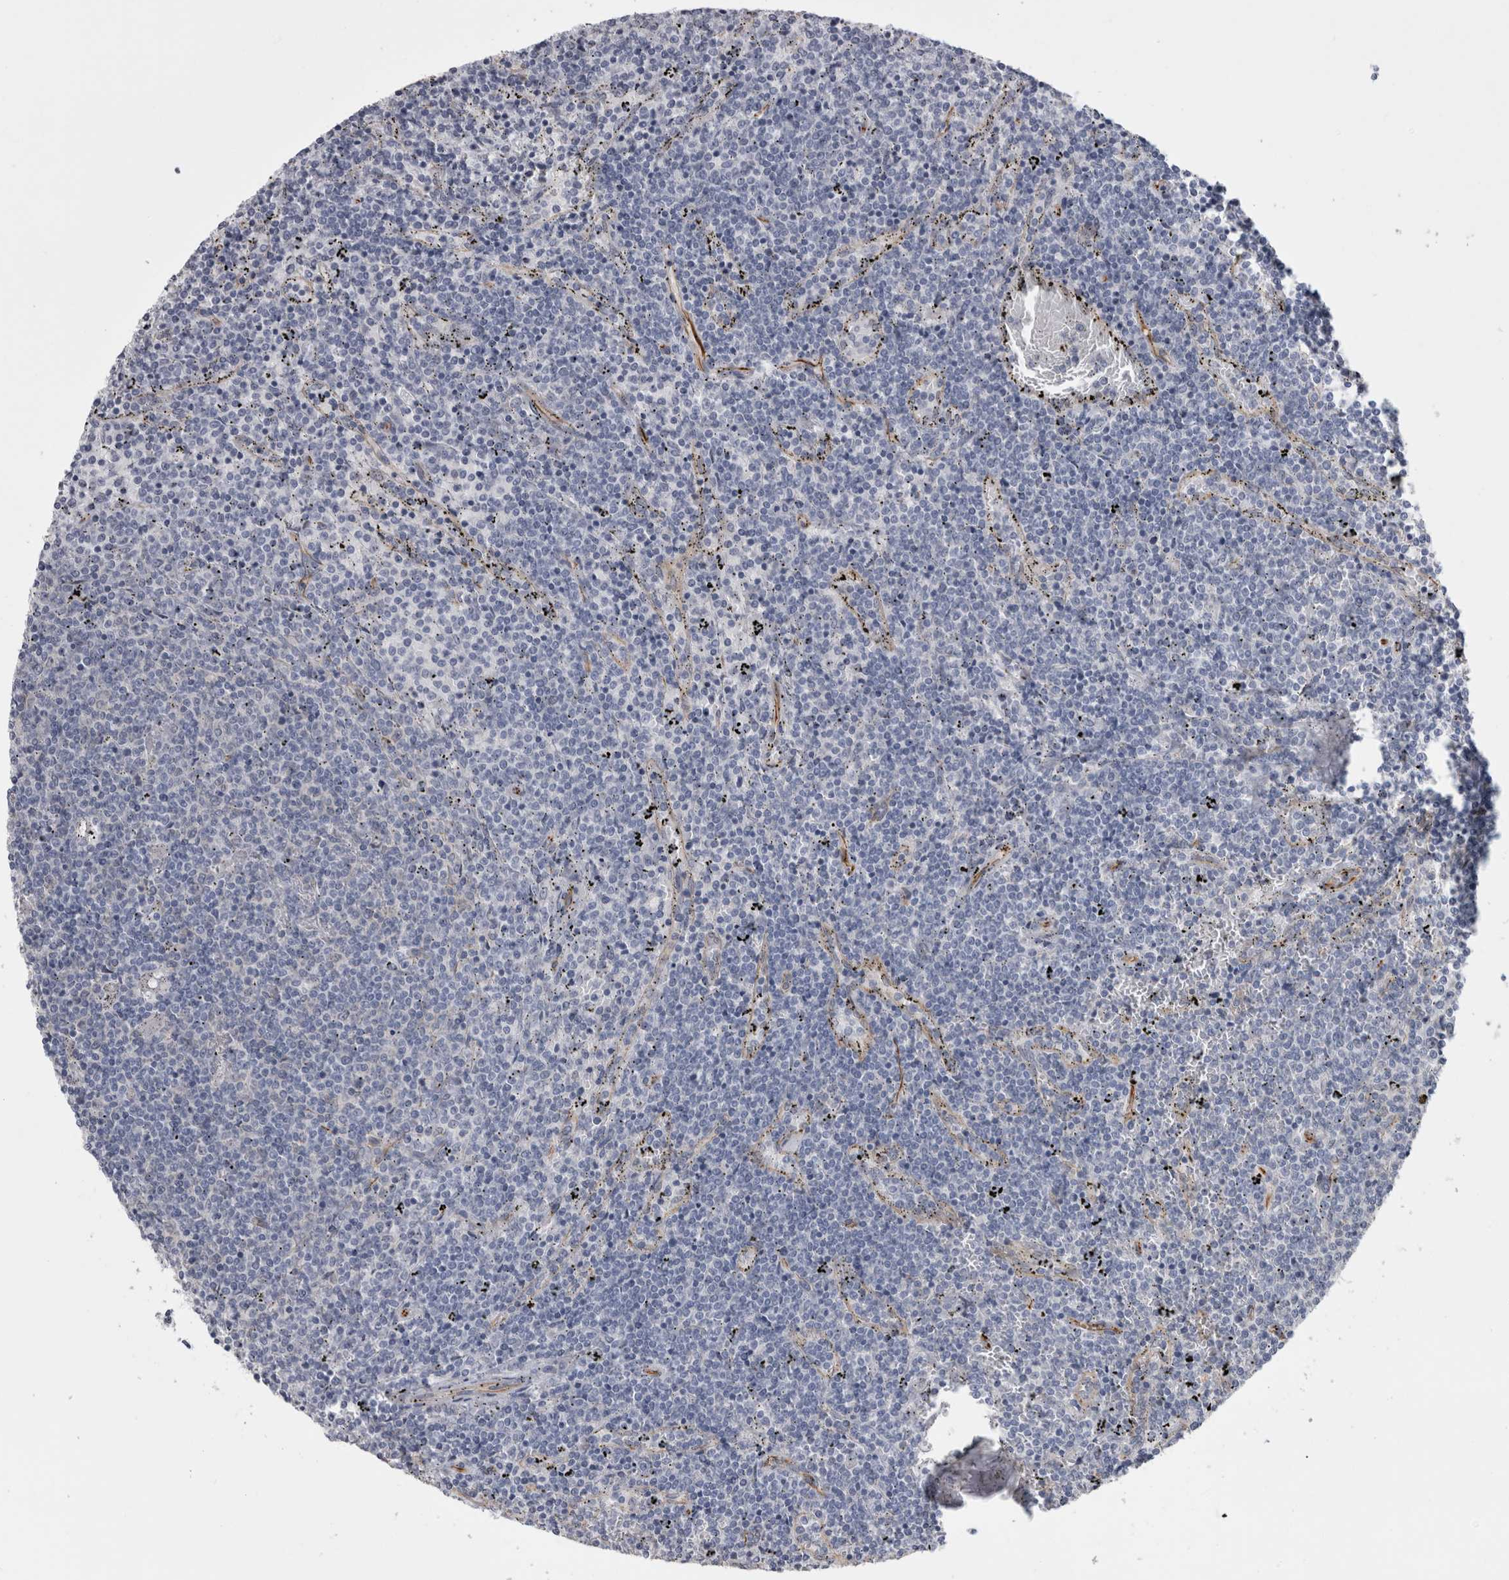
{"staining": {"intensity": "negative", "quantity": "none", "location": "none"}, "tissue": "lymphoma", "cell_type": "Tumor cells", "image_type": "cancer", "snomed": [{"axis": "morphology", "description": "Malignant lymphoma, non-Hodgkin's type, Low grade"}, {"axis": "topography", "description": "Spleen"}], "caption": "A photomicrograph of human low-grade malignant lymphoma, non-Hodgkin's type is negative for staining in tumor cells. (Brightfield microscopy of DAB (3,3'-diaminobenzidine) immunohistochemistry at high magnification).", "gene": "ACOT7", "patient": {"sex": "female", "age": 50}}